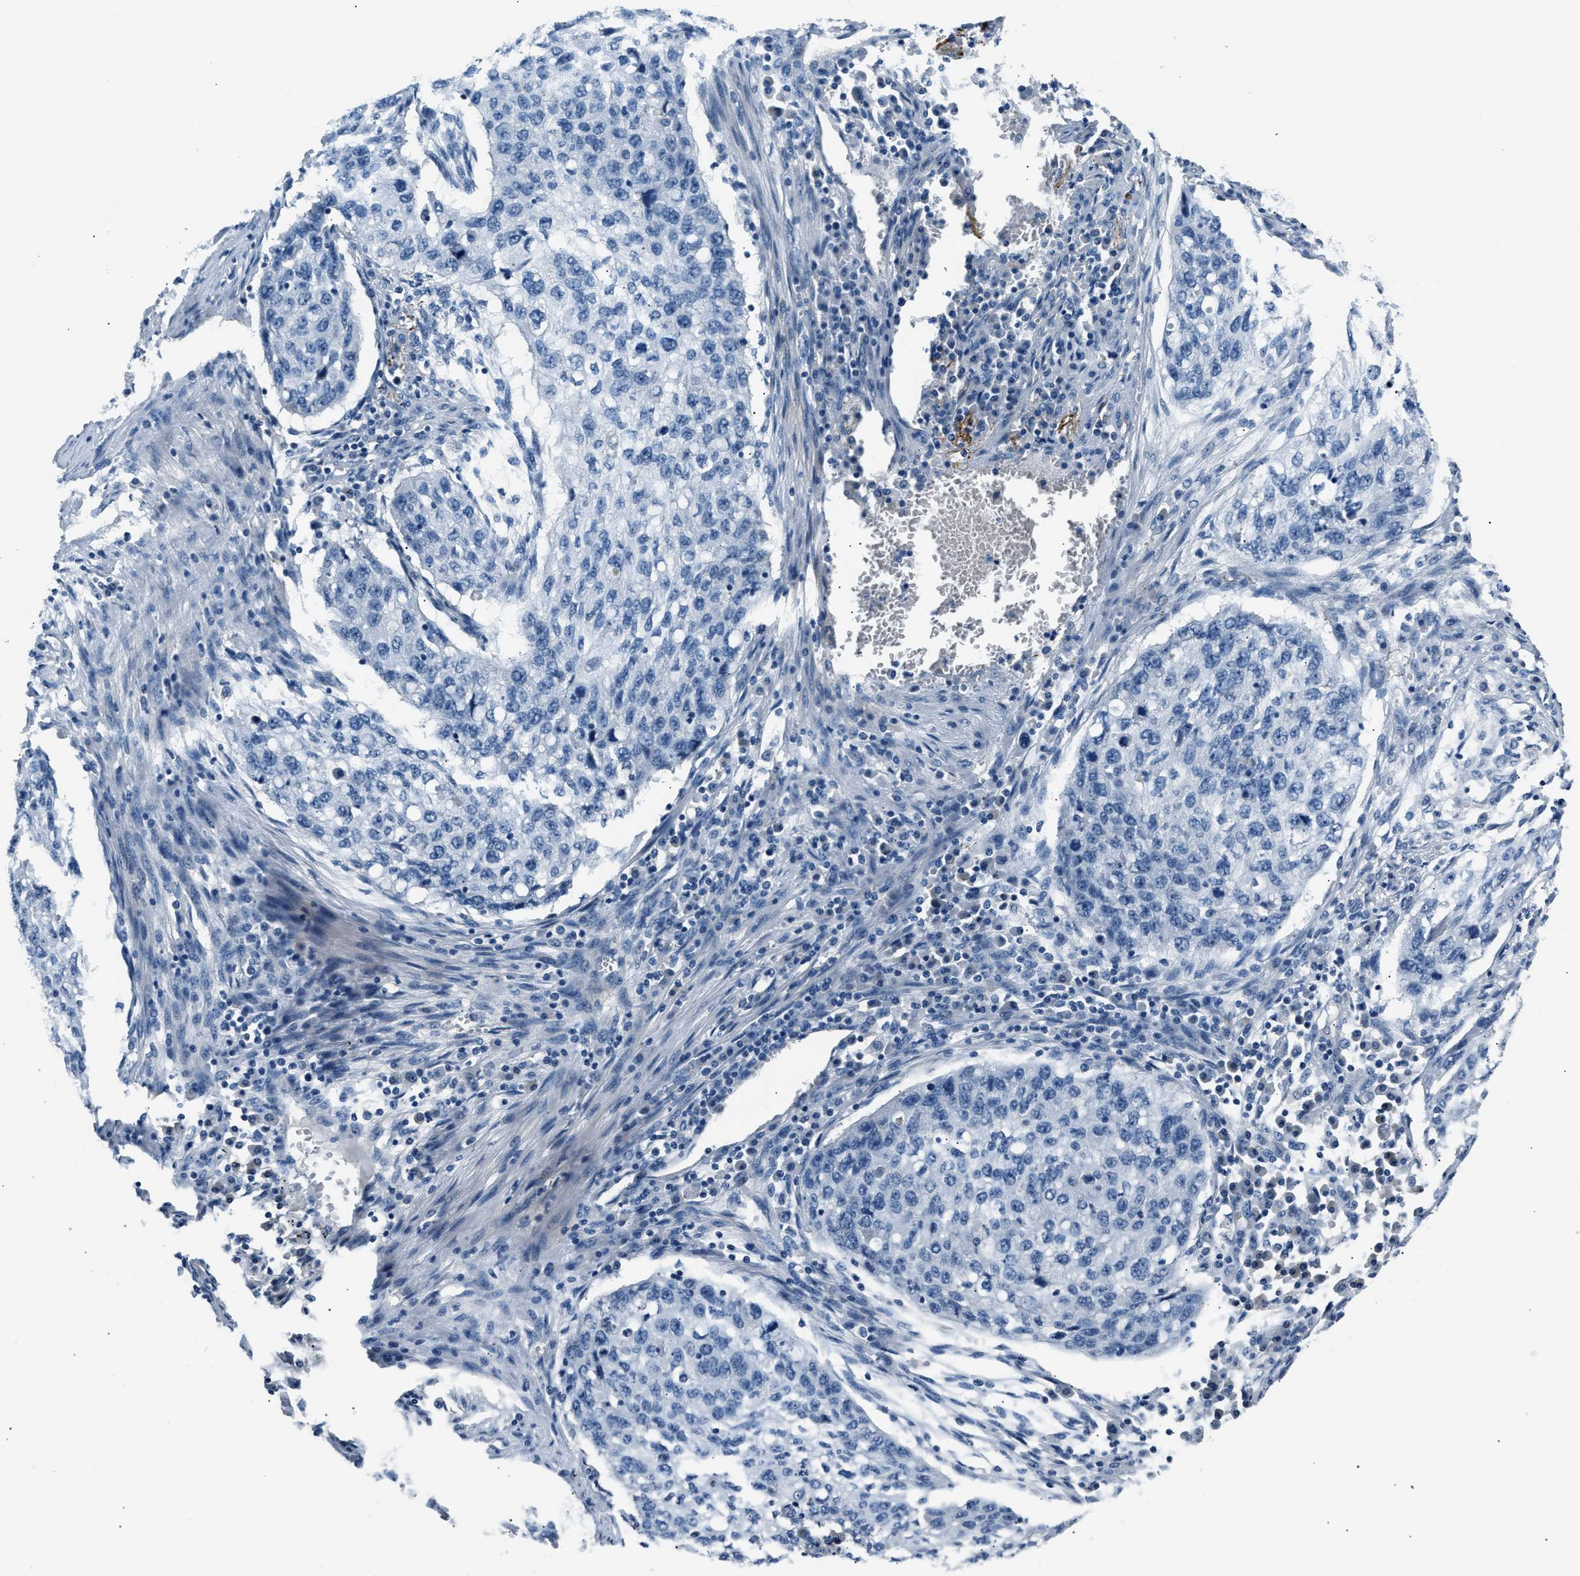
{"staining": {"intensity": "negative", "quantity": "none", "location": "none"}, "tissue": "lung cancer", "cell_type": "Tumor cells", "image_type": "cancer", "snomed": [{"axis": "morphology", "description": "Squamous cell carcinoma, NOS"}, {"axis": "topography", "description": "Lung"}], "caption": "Tumor cells are negative for brown protein staining in lung cancer (squamous cell carcinoma). (Immunohistochemistry (ihc), brightfield microscopy, high magnification).", "gene": "INHA", "patient": {"sex": "female", "age": 63}}